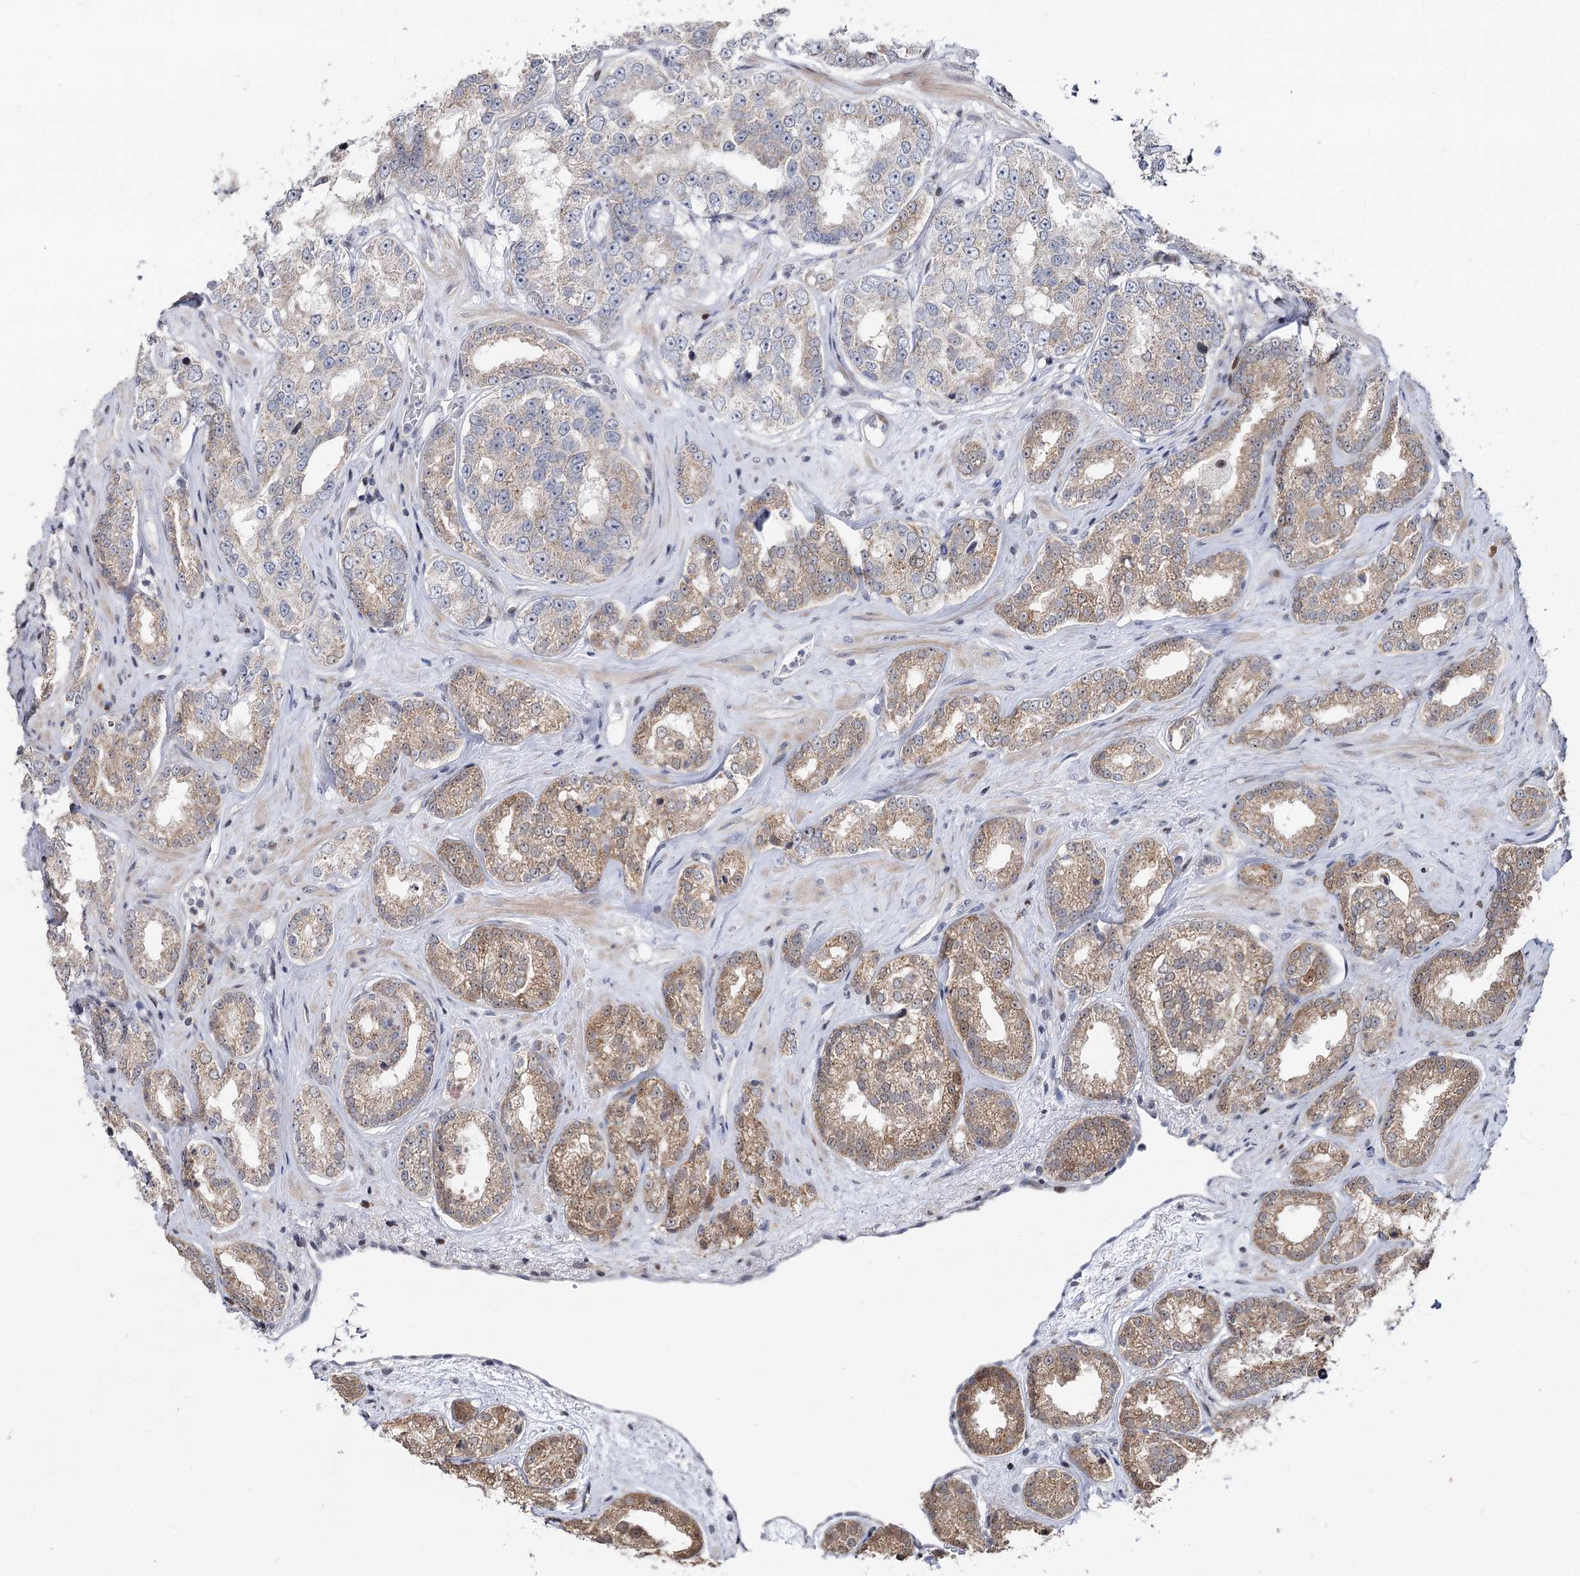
{"staining": {"intensity": "moderate", "quantity": ">75%", "location": "cytoplasmic/membranous"}, "tissue": "prostate cancer", "cell_type": "Tumor cells", "image_type": "cancer", "snomed": [{"axis": "morphology", "description": "Normal tissue, NOS"}, {"axis": "morphology", "description": "Adenocarcinoma, High grade"}, {"axis": "topography", "description": "Prostate"}], "caption": "Prostate cancer tissue reveals moderate cytoplasmic/membranous staining in approximately >75% of tumor cells The protein is stained brown, and the nuclei are stained in blue (DAB (3,3'-diaminobenzidine) IHC with brightfield microscopy, high magnification).", "gene": "PTGR1", "patient": {"sex": "male", "age": 83}}